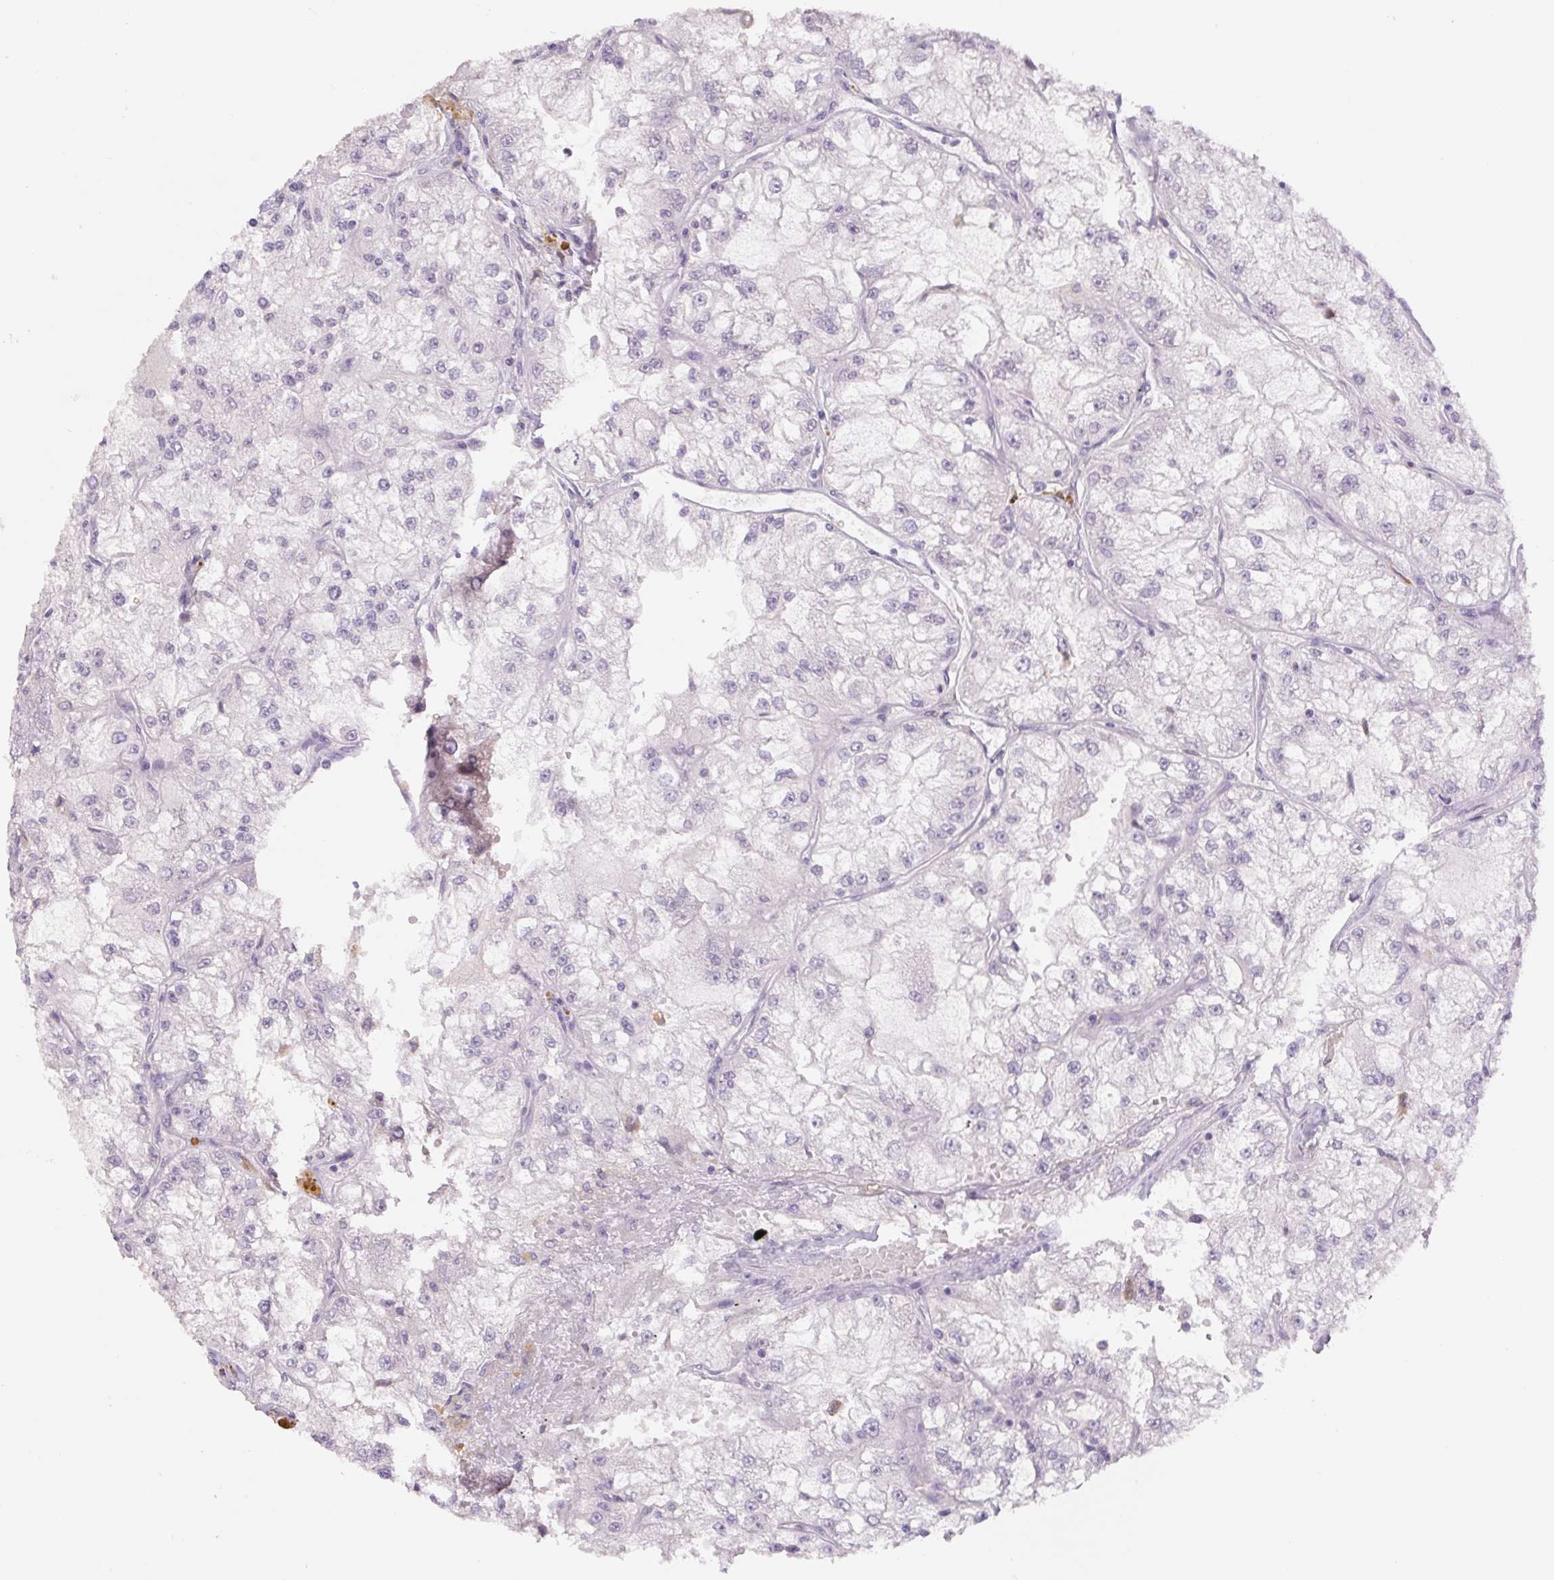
{"staining": {"intensity": "negative", "quantity": "none", "location": "none"}, "tissue": "renal cancer", "cell_type": "Tumor cells", "image_type": "cancer", "snomed": [{"axis": "morphology", "description": "Adenocarcinoma, NOS"}, {"axis": "topography", "description": "Kidney"}], "caption": "A photomicrograph of renal cancer (adenocarcinoma) stained for a protein reveals no brown staining in tumor cells.", "gene": "PNMA8B", "patient": {"sex": "female", "age": 72}}